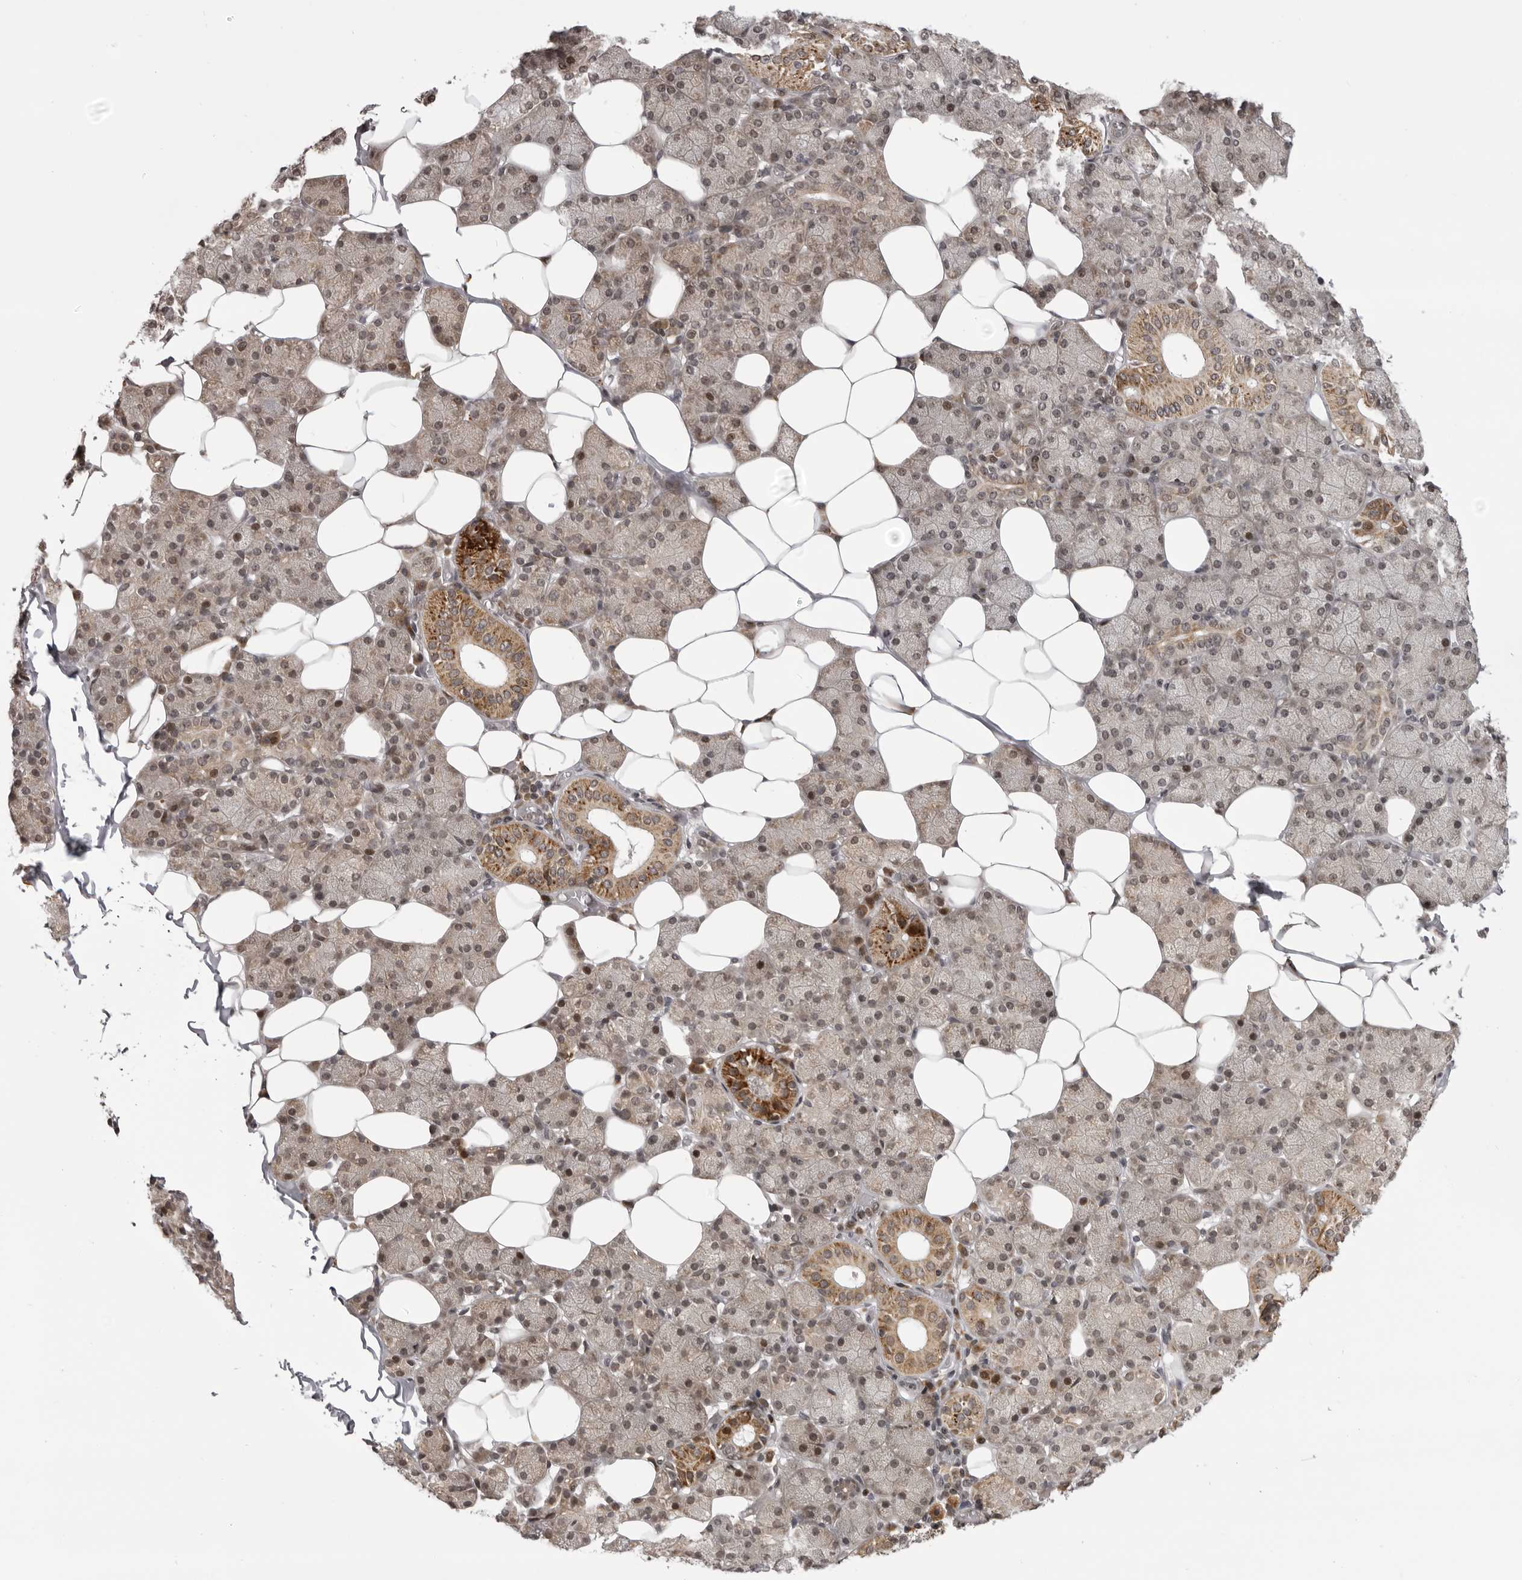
{"staining": {"intensity": "strong", "quantity": "<25%", "location": "cytoplasmic/membranous"}, "tissue": "salivary gland", "cell_type": "Glandular cells", "image_type": "normal", "snomed": [{"axis": "morphology", "description": "Normal tissue, NOS"}, {"axis": "topography", "description": "Salivary gland"}], "caption": "Immunohistochemical staining of normal human salivary gland displays medium levels of strong cytoplasmic/membranous expression in about <25% of glandular cells. The staining is performed using DAB (3,3'-diaminobenzidine) brown chromogen to label protein expression. The nuclei are counter-stained blue using hematoxylin.", "gene": "C1orf109", "patient": {"sex": "female", "age": 33}}